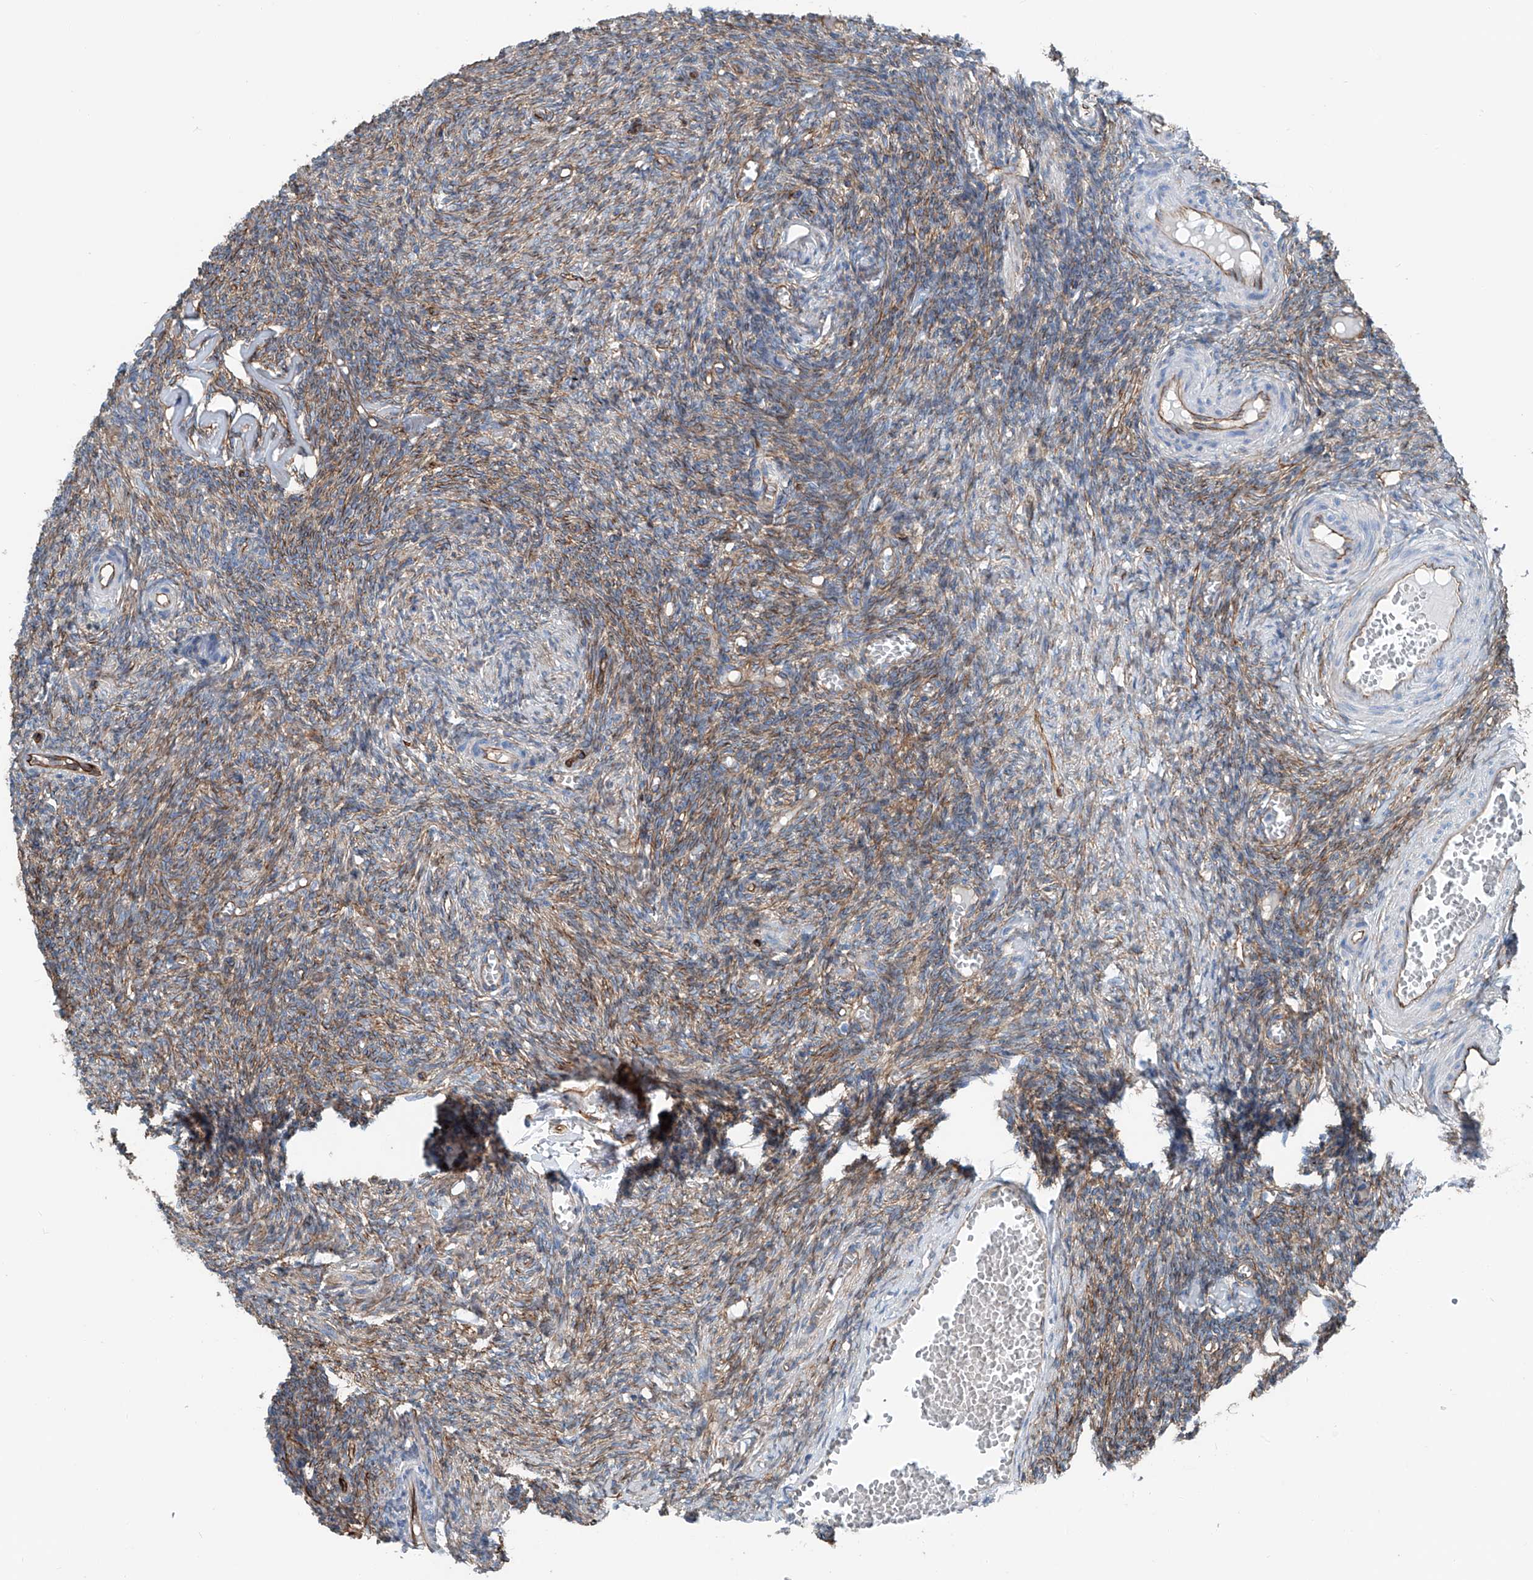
{"staining": {"intensity": "moderate", "quantity": "25%-75%", "location": "cytoplasmic/membranous"}, "tissue": "ovary", "cell_type": "Ovarian stroma cells", "image_type": "normal", "snomed": [{"axis": "morphology", "description": "Normal tissue, NOS"}, {"axis": "topography", "description": "Ovary"}], "caption": "Immunohistochemical staining of normal human ovary reveals medium levels of moderate cytoplasmic/membranous expression in about 25%-75% of ovarian stroma cells. Immunohistochemistry stains the protein of interest in brown and the nuclei are stained blue.", "gene": "THEMIS2", "patient": {"sex": "female", "age": 27}}